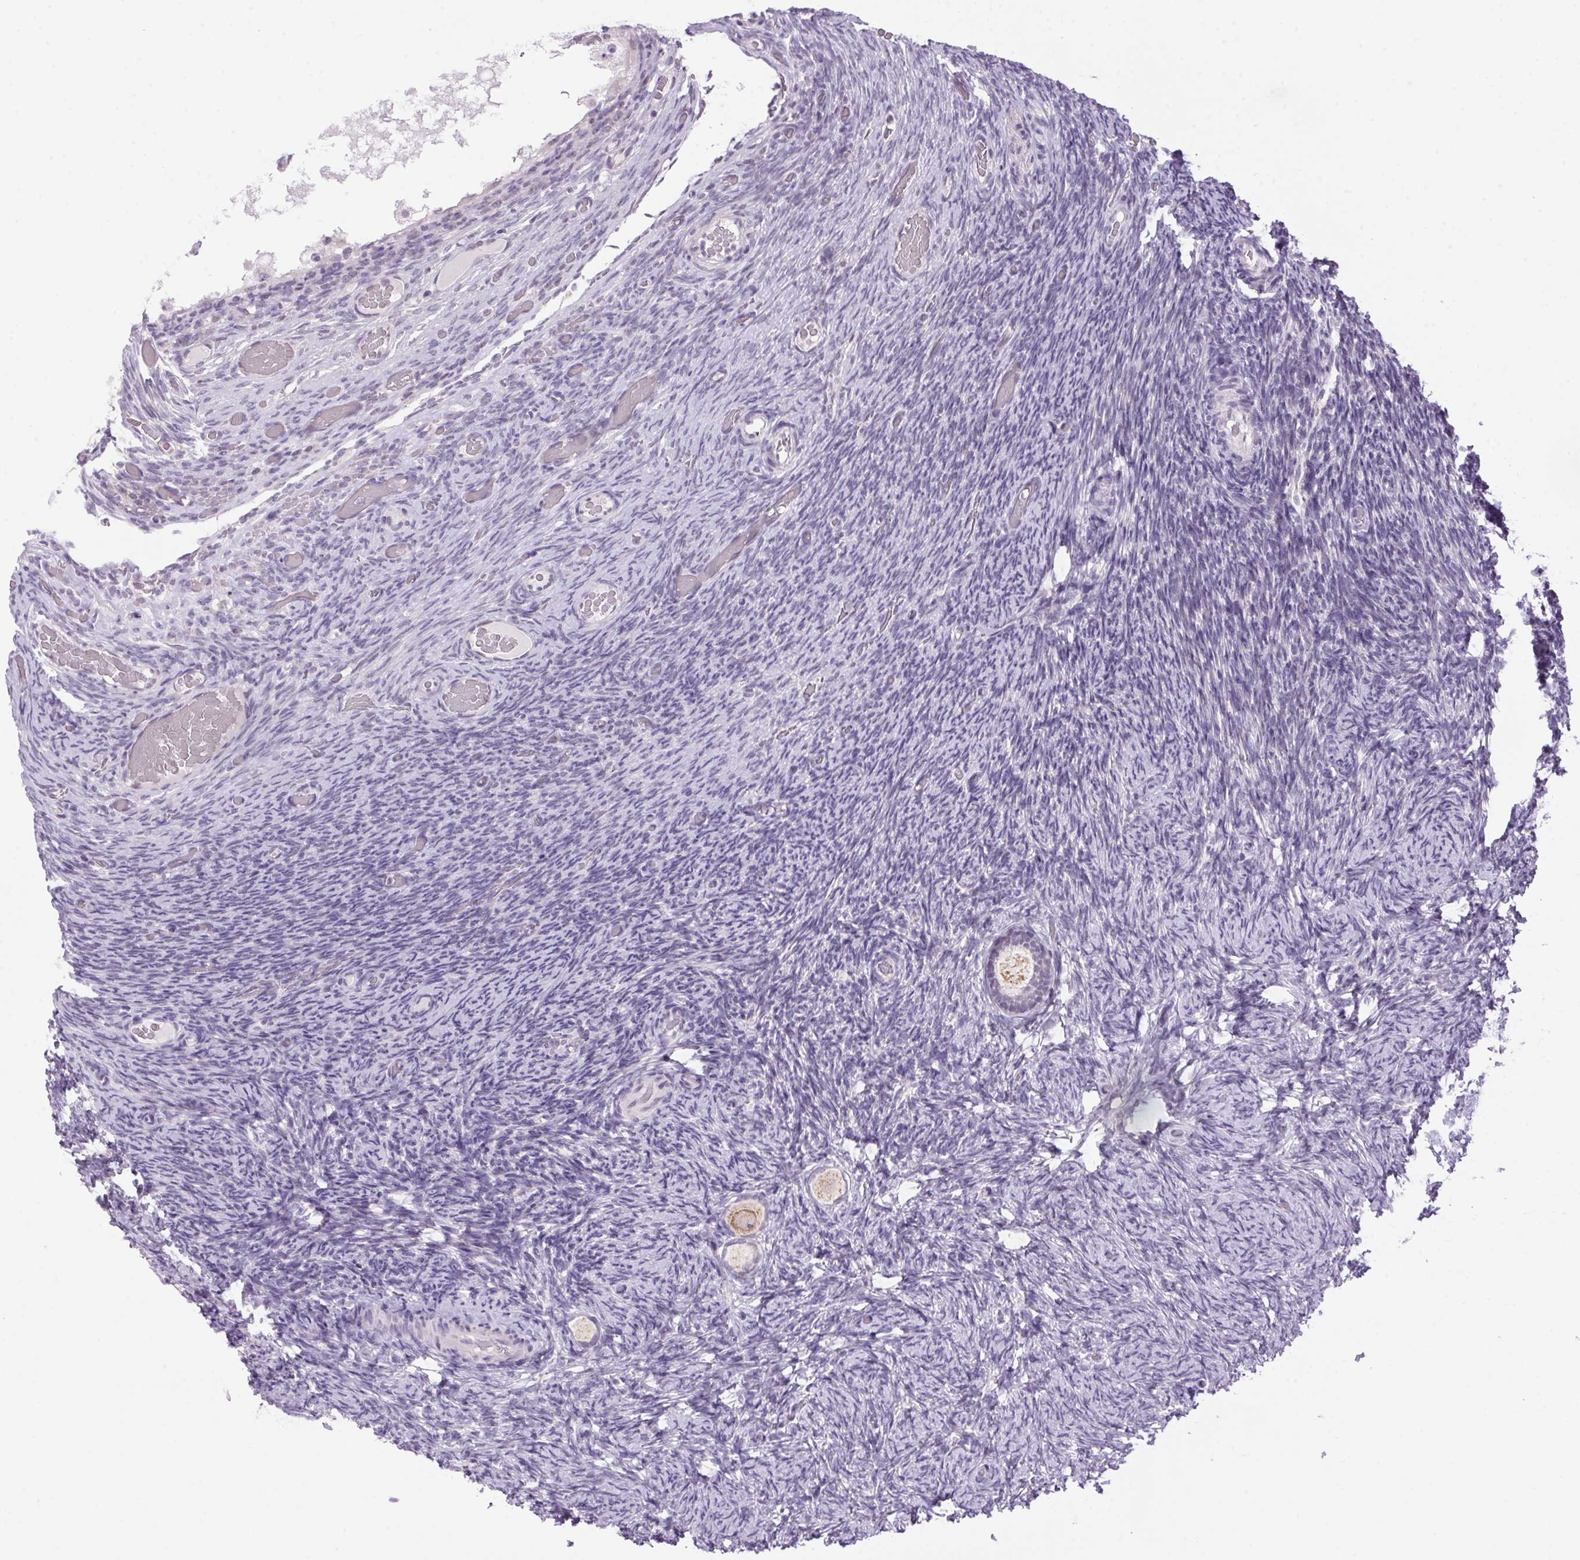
{"staining": {"intensity": "weak", "quantity": ">75%", "location": "cytoplasmic/membranous"}, "tissue": "ovary", "cell_type": "Follicle cells", "image_type": "normal", "snomed": [{"axis": "morphology", "description": "Normal tissue, NOS"}, {"axis": "topography", "description": "Ovary"}], "caption": "Immunohistochemical staining of unremarkable ovary reveals low levels of weak cytoplasmic/membranous staining in approximately >75% of follicle cells.", "gene": "AKR1E2", "patient": {"sex": "female", "age": 34}}